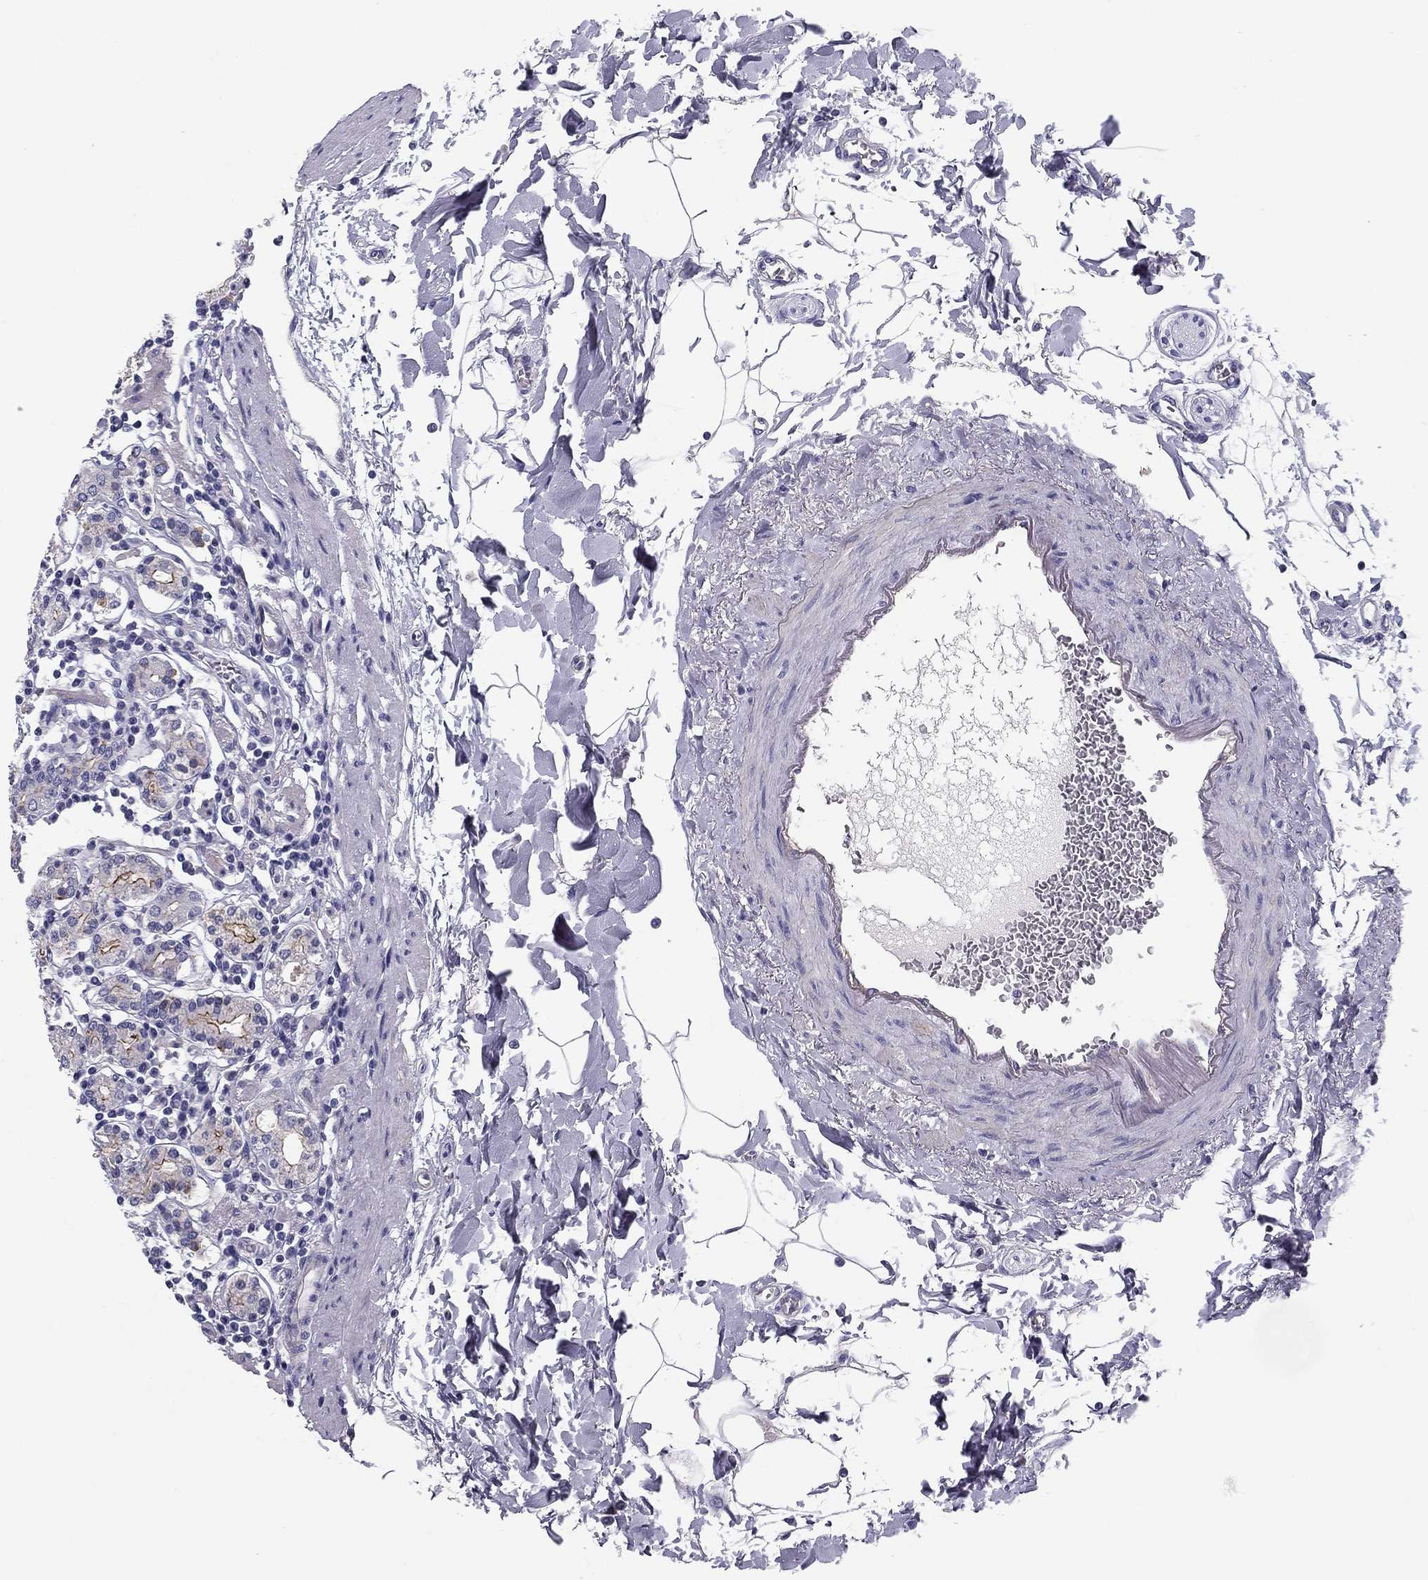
{"staining": {"intensity": "strong", "quantity": "<25%", "location": "cytoplasmic/membranous"}, "tissue": "stomach", "cell_type": "Glandular cells", "image_type": "normal", "snomed": [{"axis": "morphology", "description": "Normal tissue, NOS"}, {"axis": "topography", "description": "Stomach, upper"}, {"axis": "topography", "description": "Stomach"}], "caption": "The micrograph displays a brown stain indicating the presence of a protein in the cytoplasmic/membranous of glandular cells in stomach.", "gene": "FLNC", "patient": {"sex": "male", "age": 62}}